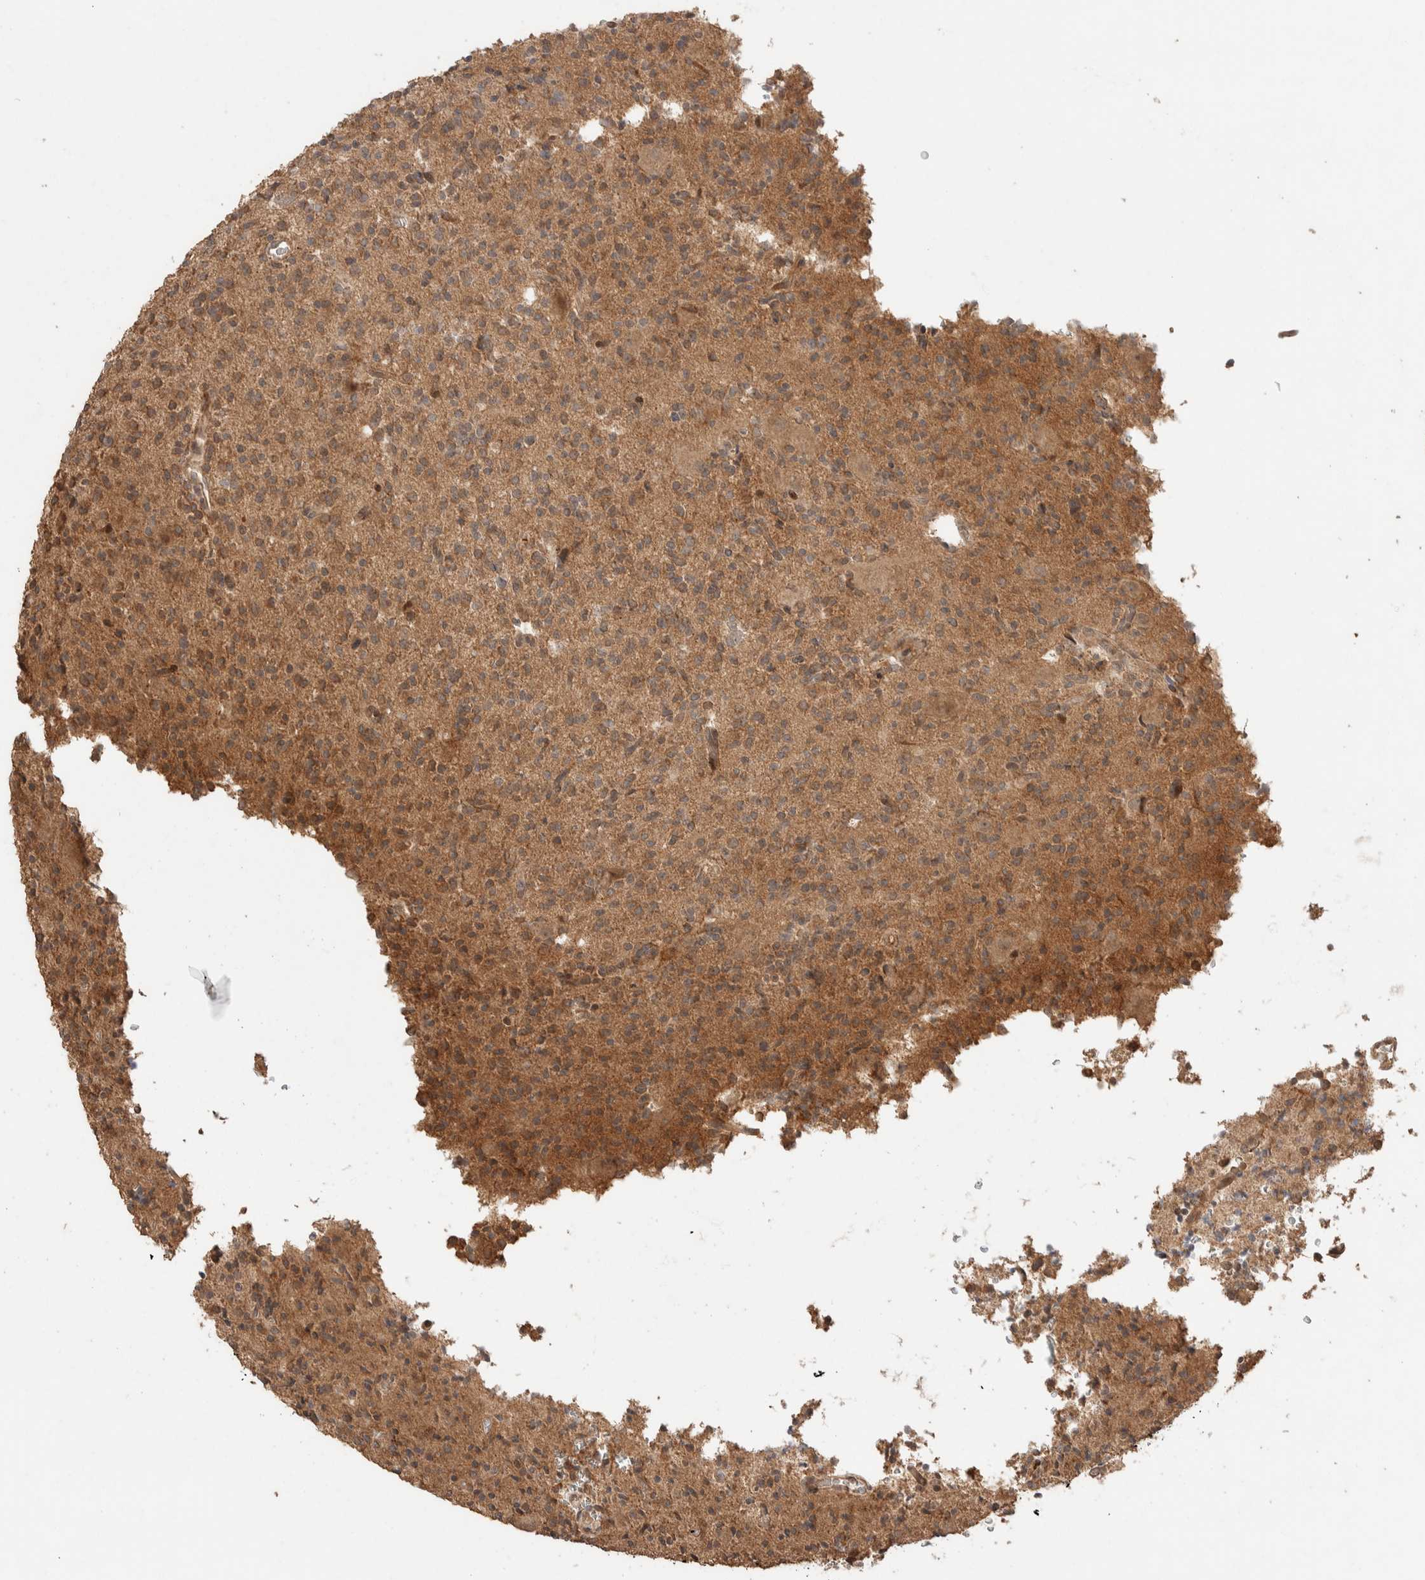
{"staining": {"intensity": "moderate", "quantity": ">75%", "location": "cytoplasmic/membranous"}, "tissue": "glioma", "cell_type": "Tumor cells", "image_type": "cancer", "snomed": [{"axis": "morphology", "description": "Glioma, malignant, High grade"}, {"axis": "topography", "description": "Brain"}], "caption": "Human malignant glioma (high-grade) stained with a protein marker shows moderate staining in tumor cells.", "gene": "PRDM15", "patient": {"sex": "male", "age": 34}}